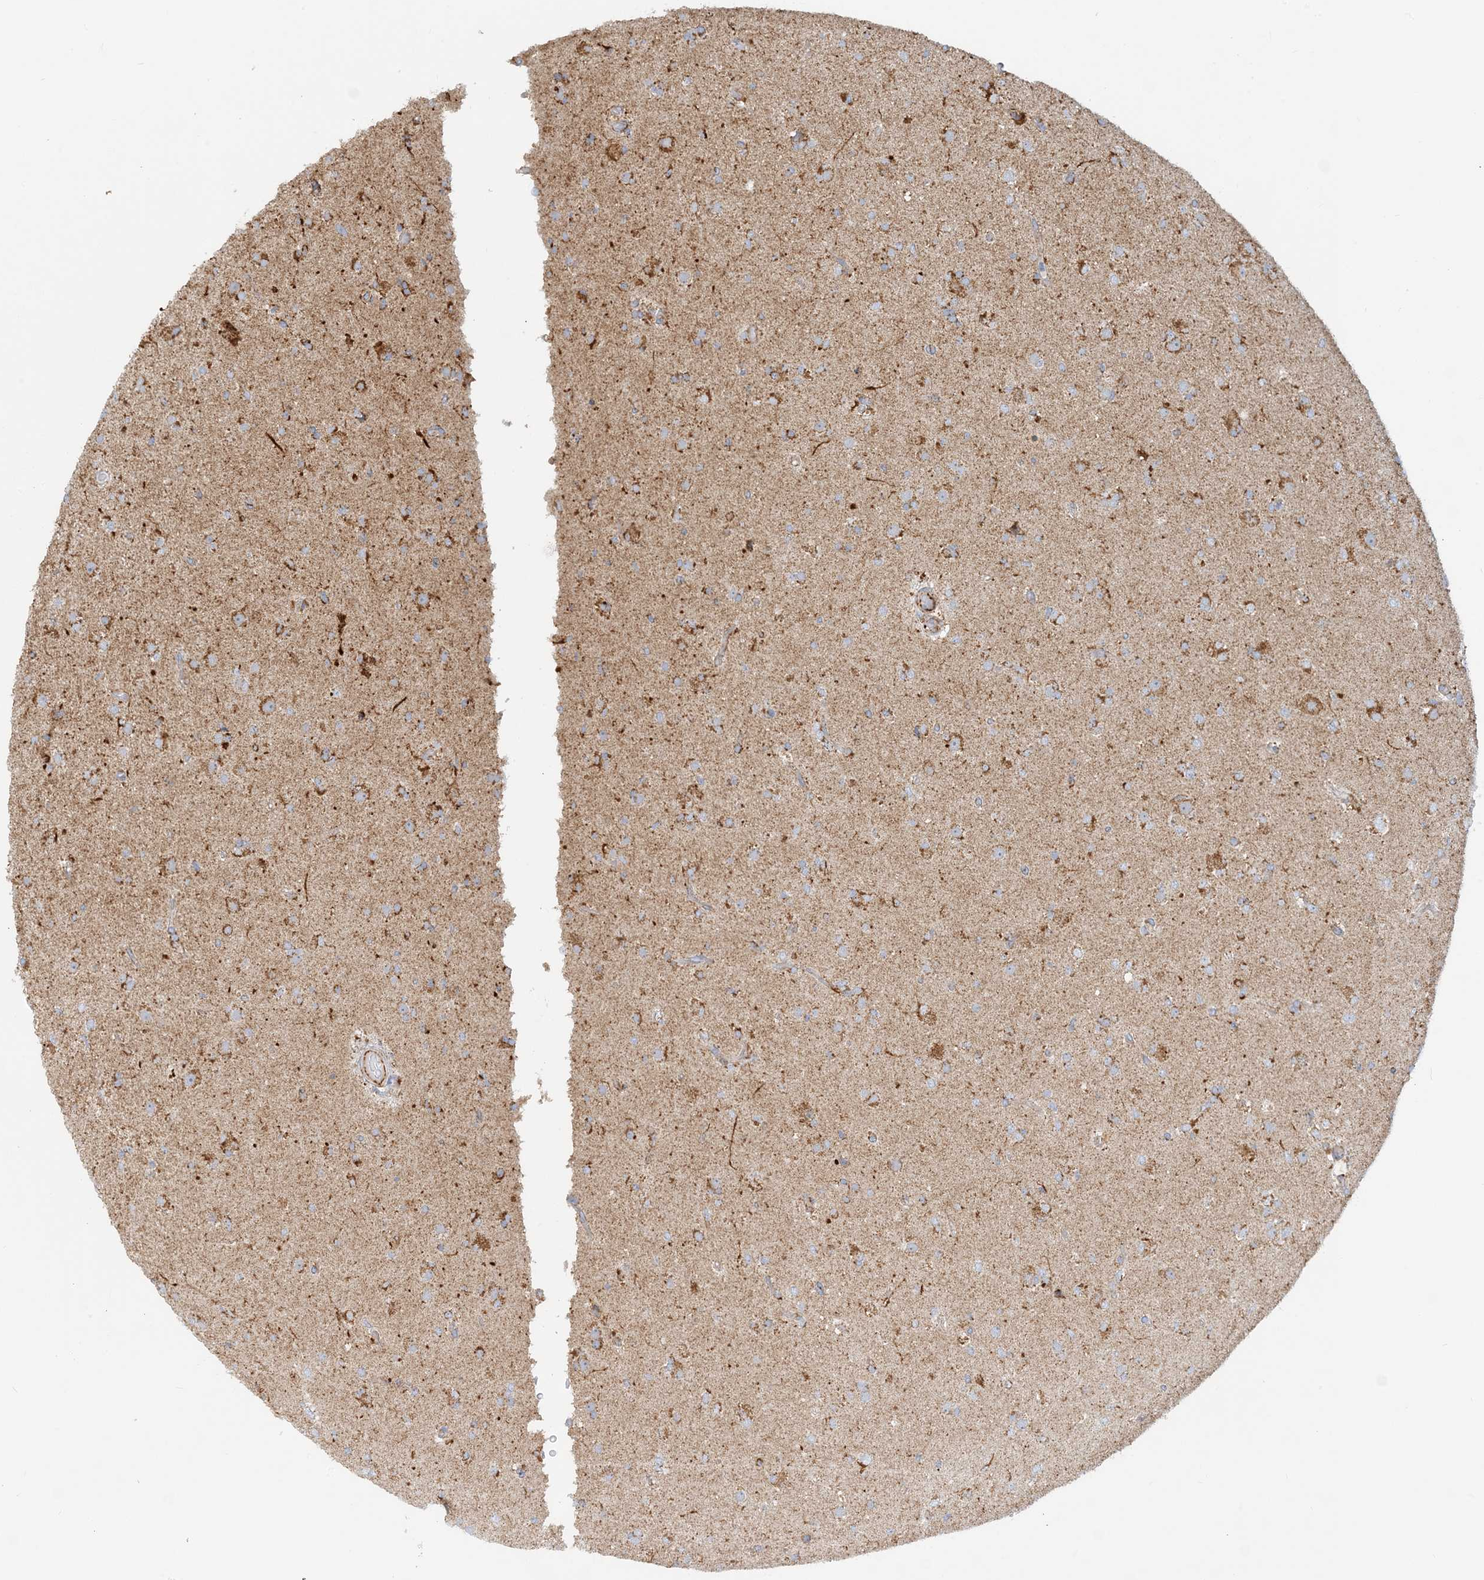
{"staining": {"intensity": "moderate", "quantity": "25%-75%", "location": "cytoplasmic/membranous"}, "tissue": "glioma", "cell_type": "Tumor cells", "image_type": "cancer", "snomed": [{"axis": "morphology", "description": "Glioma, malignant, Low grade"}, {"axis": "topography", "description": "Brain"}], "caption": "An image of human malignant glioma (low-grade) stained for a protein shows moderate cytoplasmic/membranous brown staining in tumor cells.", "gene": "COA3", "patient": {"sex": "male", "age": 65}}